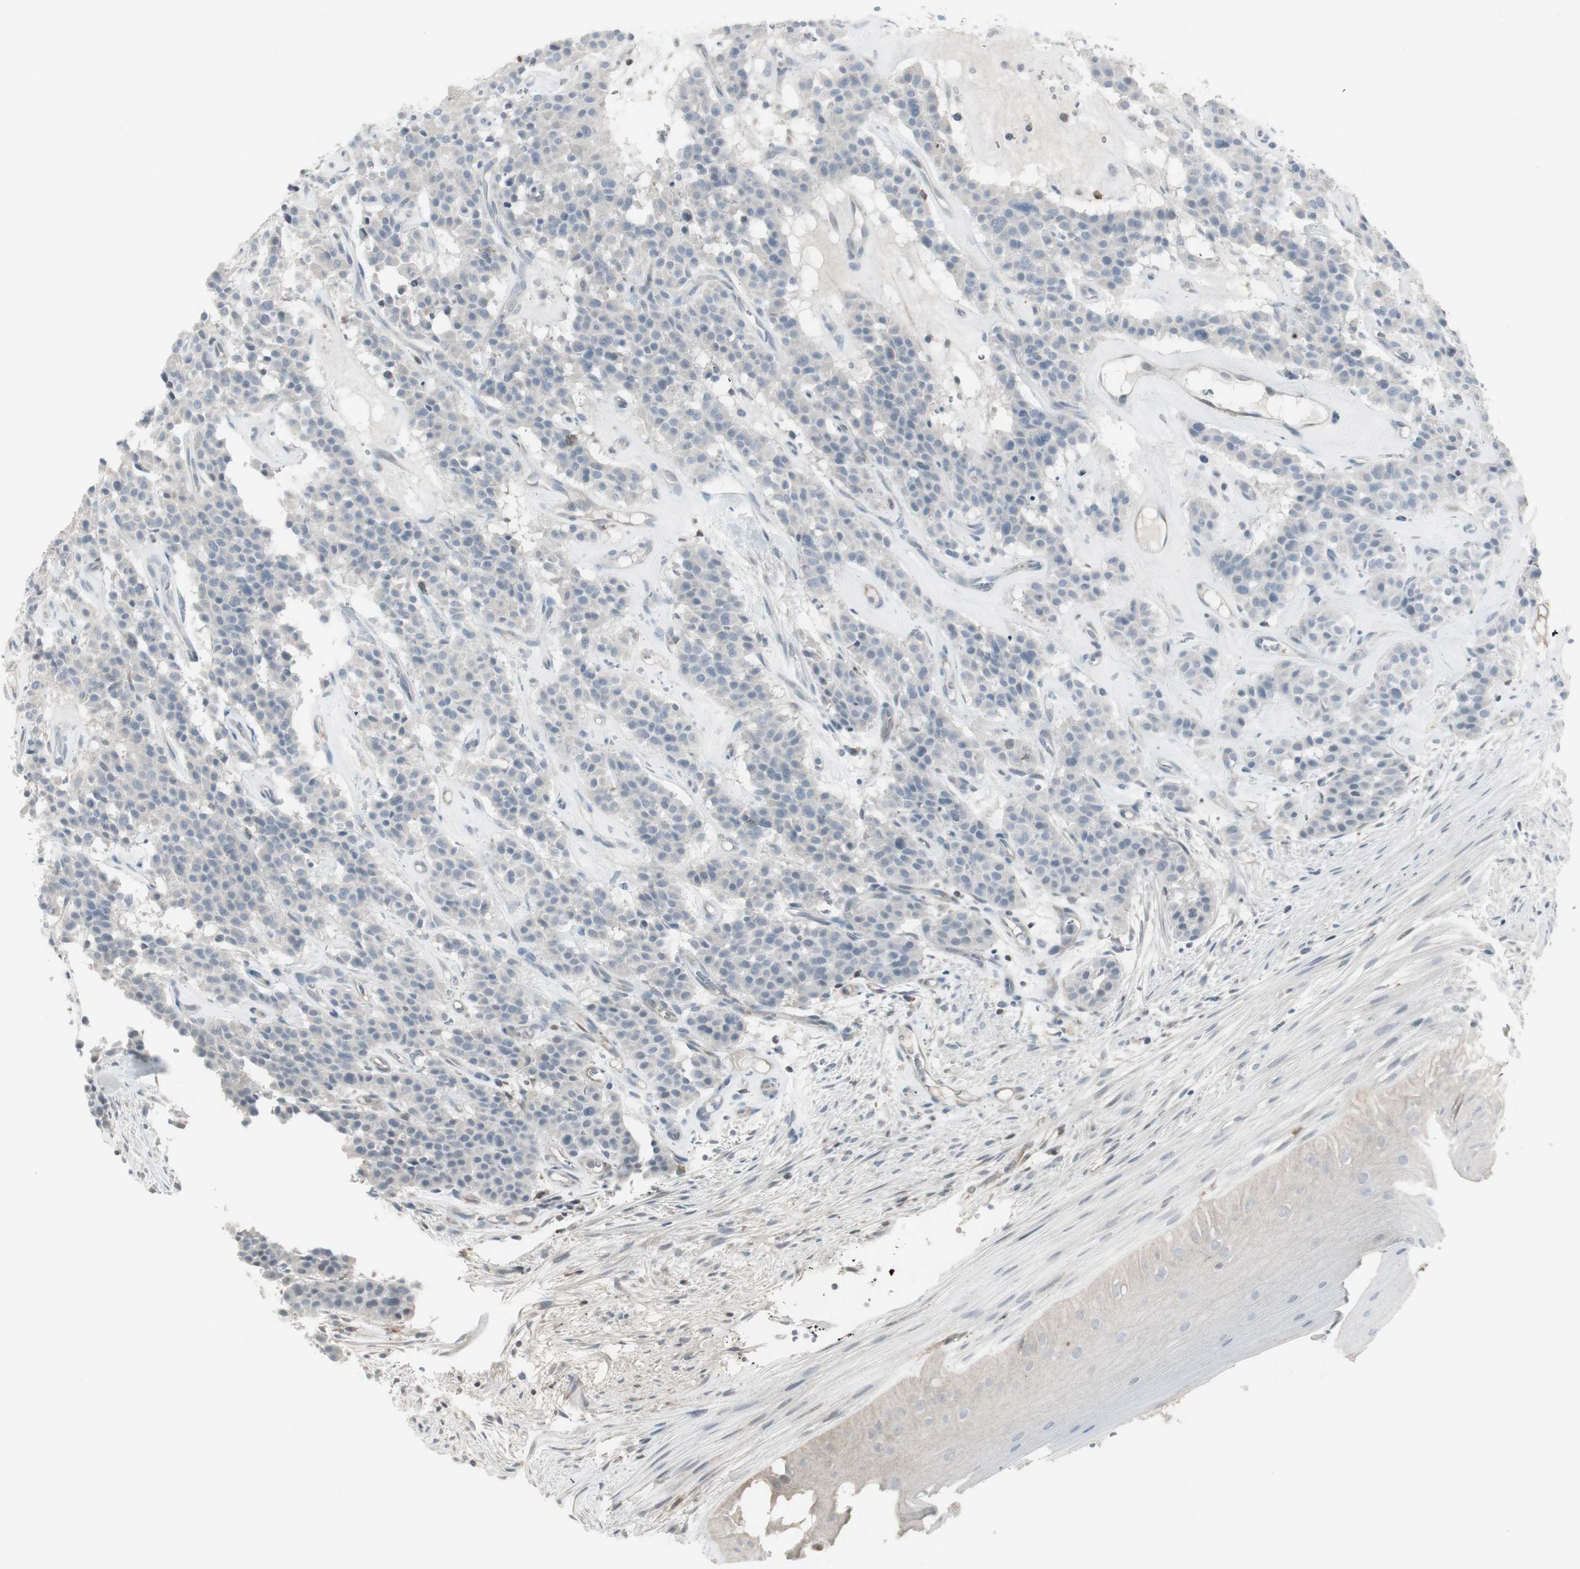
{"staining": {"intensity": "negative", "quantity": "none", "location": "none"}, "tissue": "carcinoid", "cell_type": "Tumor cells", "image_type": "cancer", "snomed": [{"axis": "morphology", "description": "Carcinoid, malignant, NOS"}, {"axis": "topography", "description": "Lung"}], "caption": "This is an immunohistochemistry image of human carcinoid. There is no positivity in tumor cells.", "gene": "MAP4K4", "patient": {"sex": "male", "age": 30}}